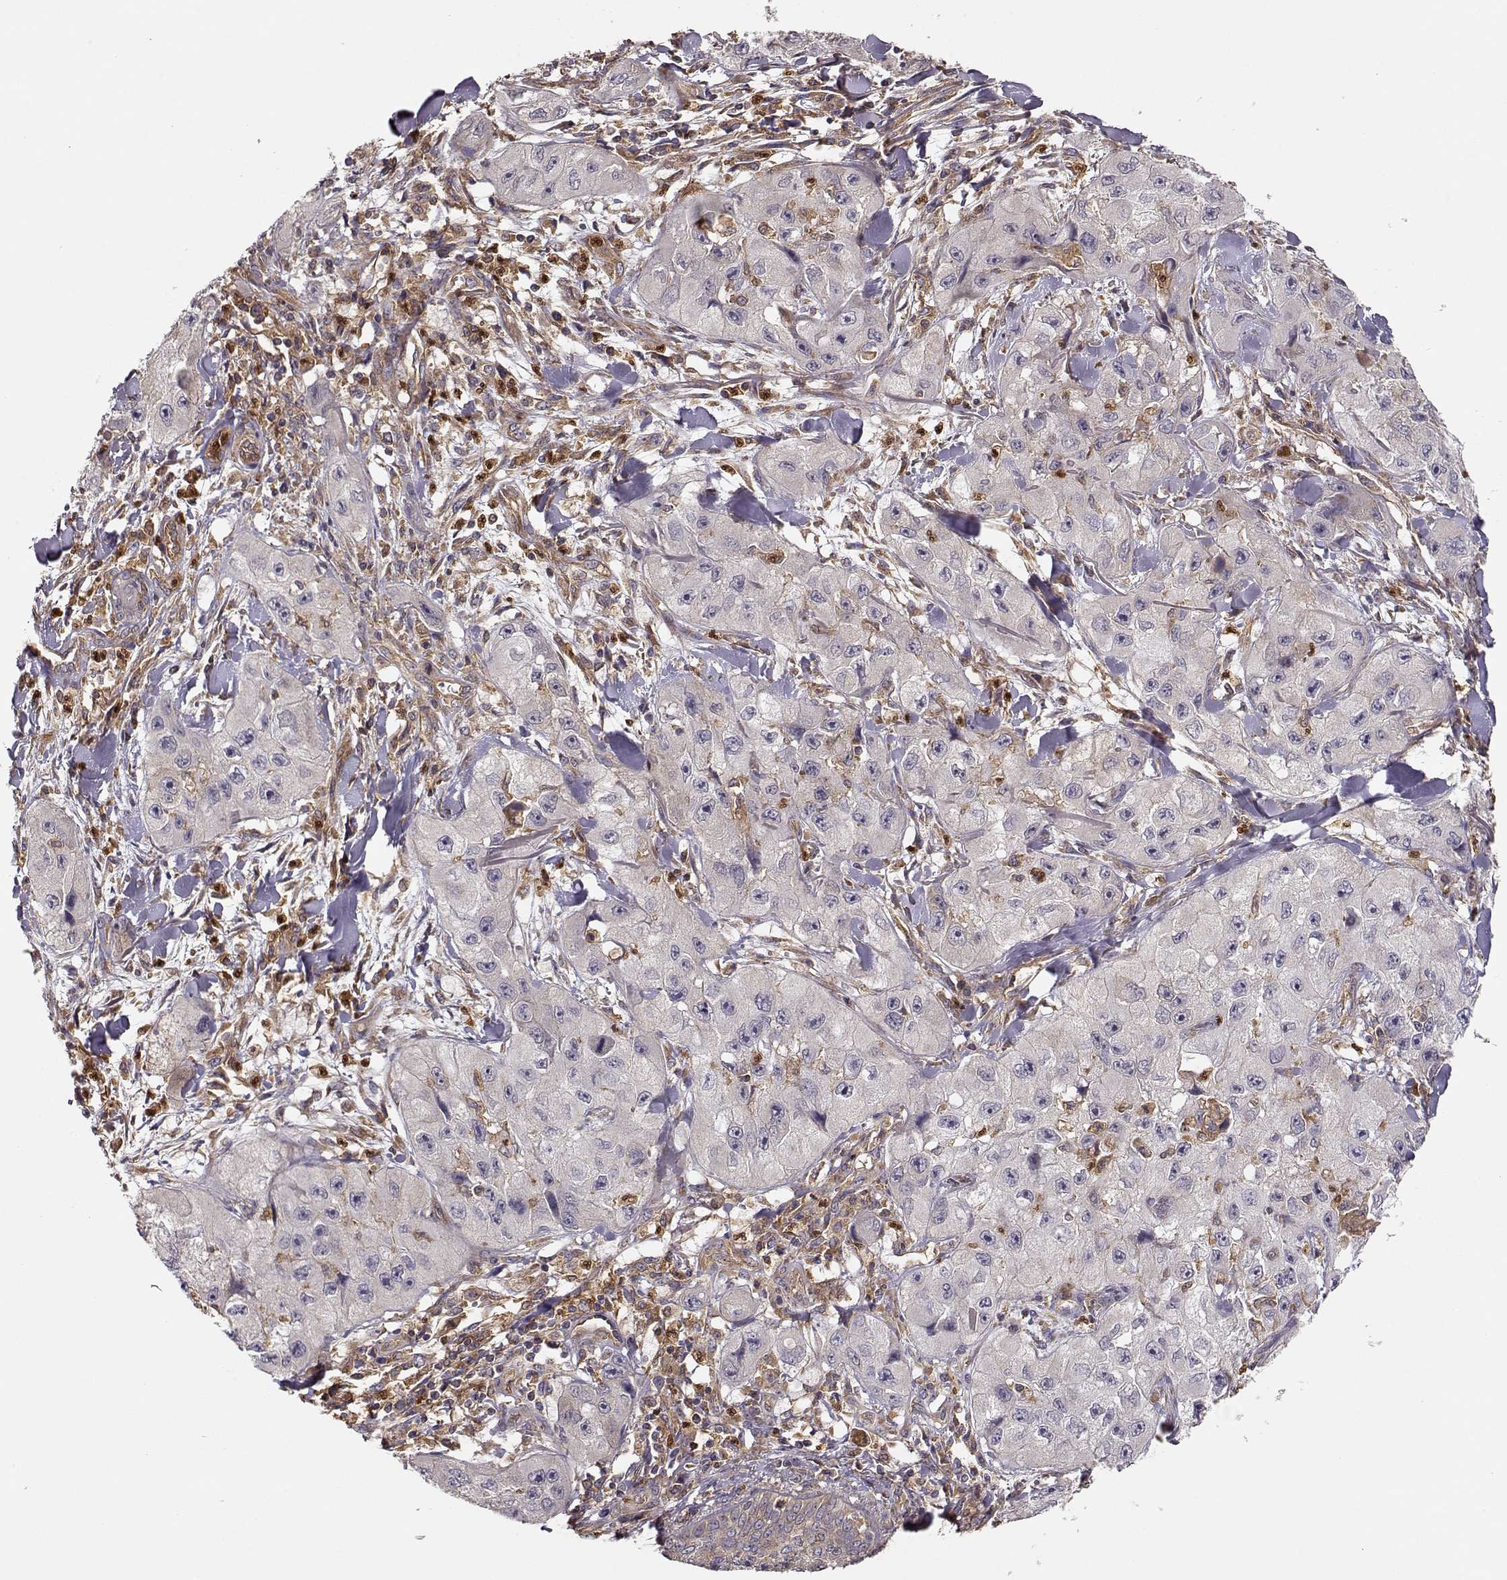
{"staining": {"intensity": "negative", "quantity": "none", "location": "none"}, "tissue": "skin cancer", "cell_type": "Tumor cells", "image_type": "cancer", "snomed": [{"axis": "morphology", "description": "Squamous cell carcinoma, NOS"}, {"axis": "topography", "description": "Skin"}, {"axis": "topography", "description": "Subcutis"}], "caption": "Tumor cells are negative for protein expression in human squamous cell carcinoma (skin).", "gene": "ARHGEF2", "patient": {"sex": "male", "age": 73}}